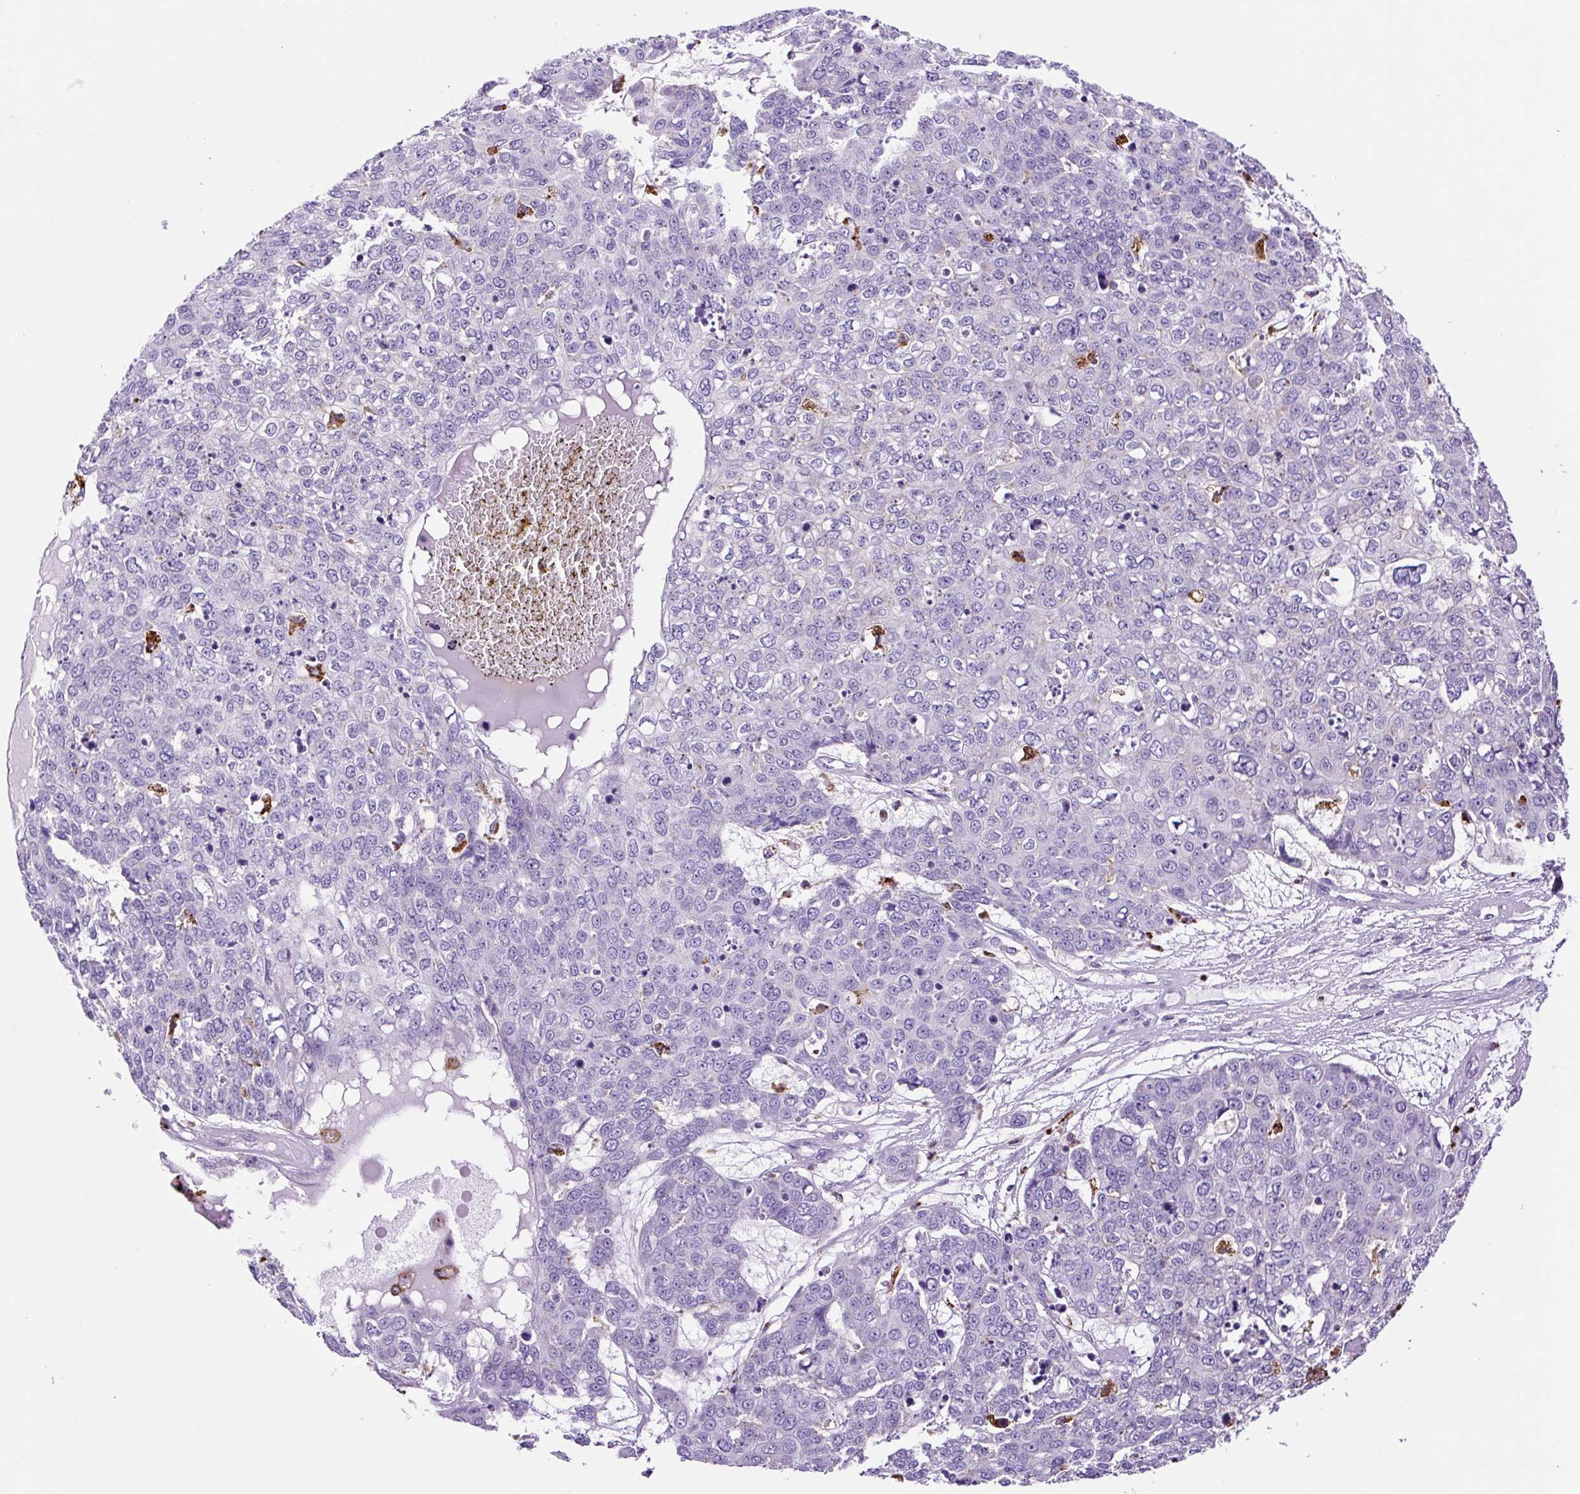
{"staining": {"intensity": "negative", "quantity": "none", "location": "none"}, "tissue": "skin cancer", "cell_type": "Tumor cells", "image_type": "cancer", "snomed": [{"axis": "morphology", "description": "Normal tissue, NOS"}, {"axis": "morphology", "description": "Squamous cell carcinoma, NOS"}, {"axis": "topography", "description": "Skin"}], "caption": "The micrograph shows no significant staining in tumor cells of skin squamous cell carcinoma. (DAB (3,3'-diaminobenzidine) IHC, high magnification).", "gene": "LCN10", "patient": {"sex": "male", "age": 72}}